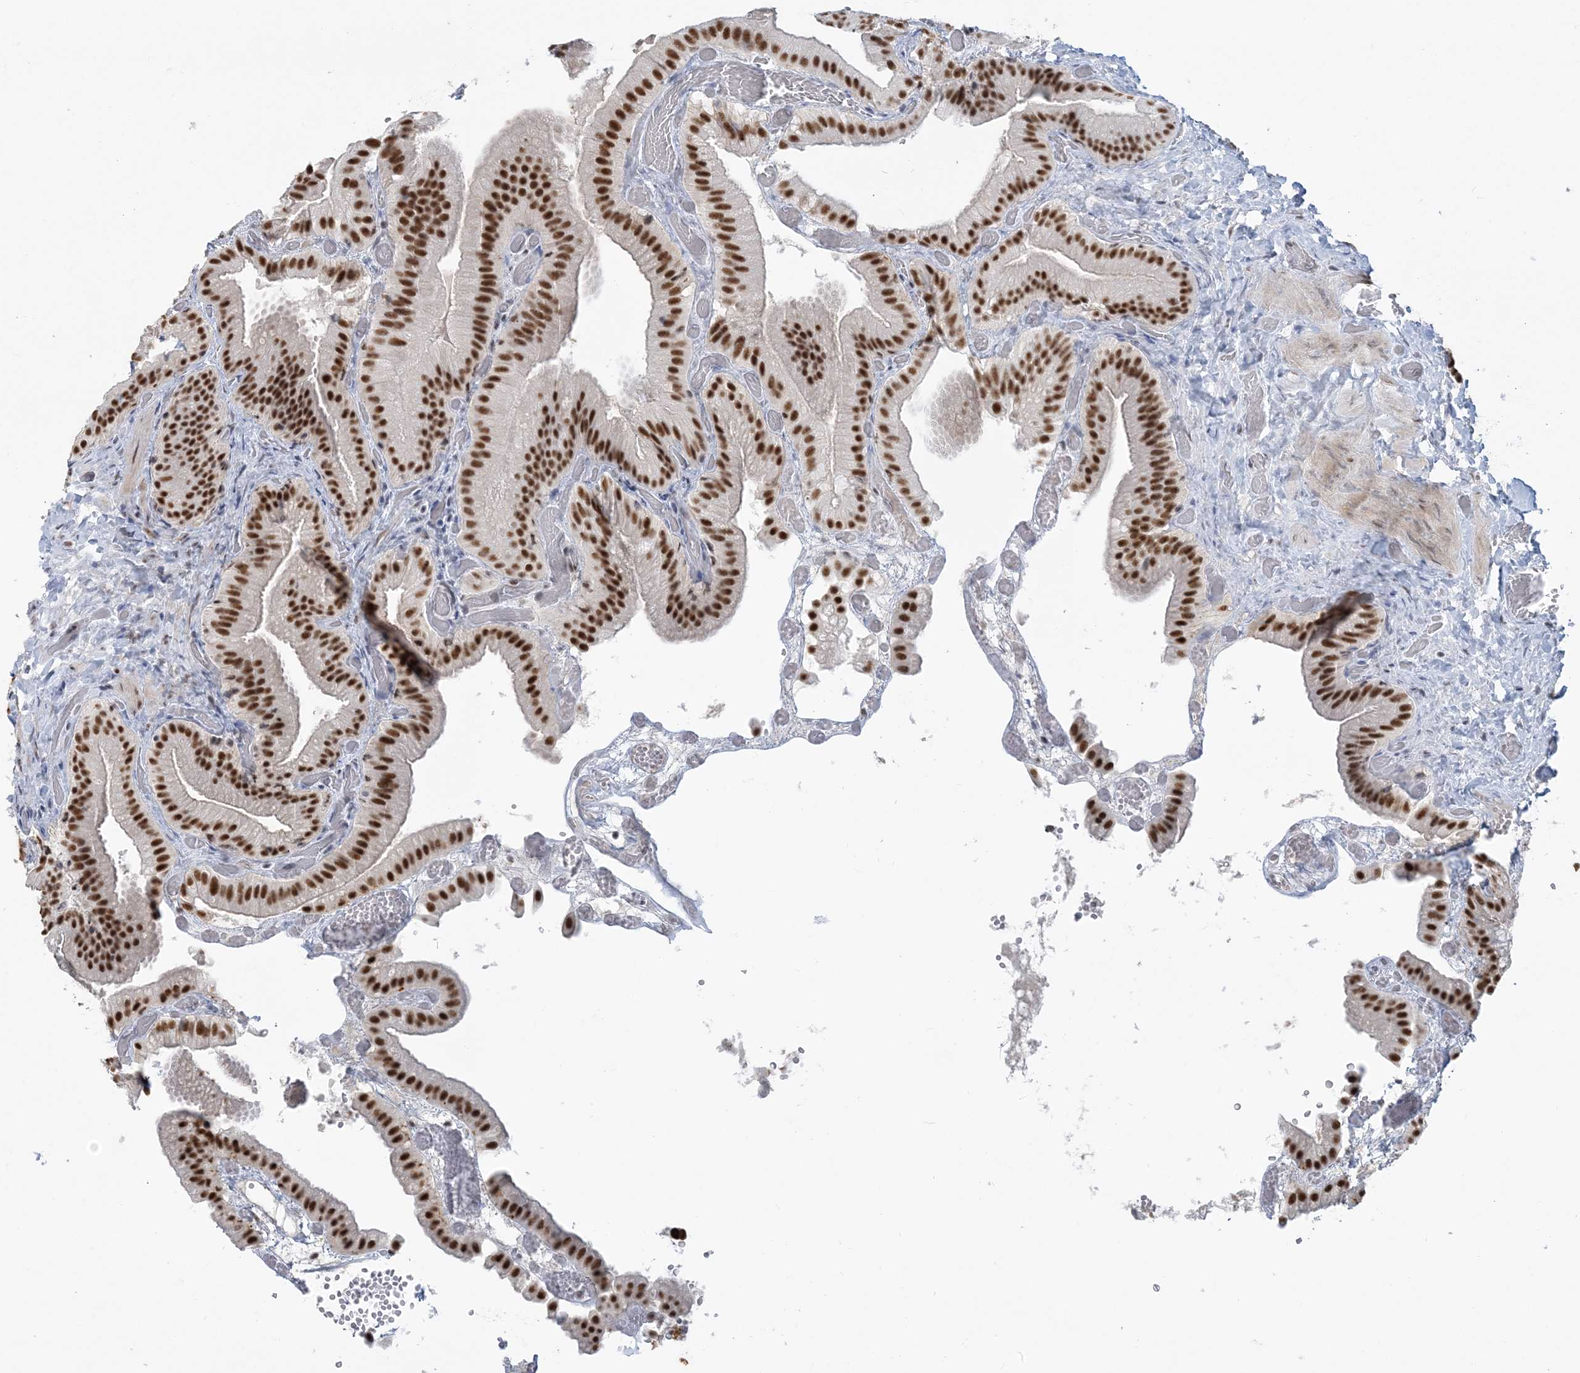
{"staining": {"intensity": "strong", "quantity": ">75%", "location": "nuclear"}, "tissue": "gallbladder", "cell_type": "Glandular cells", "image_type": "normal", "snomed": [{"axis": "morphology", "description": "Normal tissue, NOS"}, {"axis": "topography", "description": "Gallbladder"}], "caption": "Glandular cells exhibit high levels of strong nuclear staining in about >75% of cells in normal gallbladder. (Stains: DAB in brown, nuclei in blue, Microscopy: brightfield microscopy at high magnification).", "gene": "PLRG1", "patient": {"sex": "female", "age": 64}}